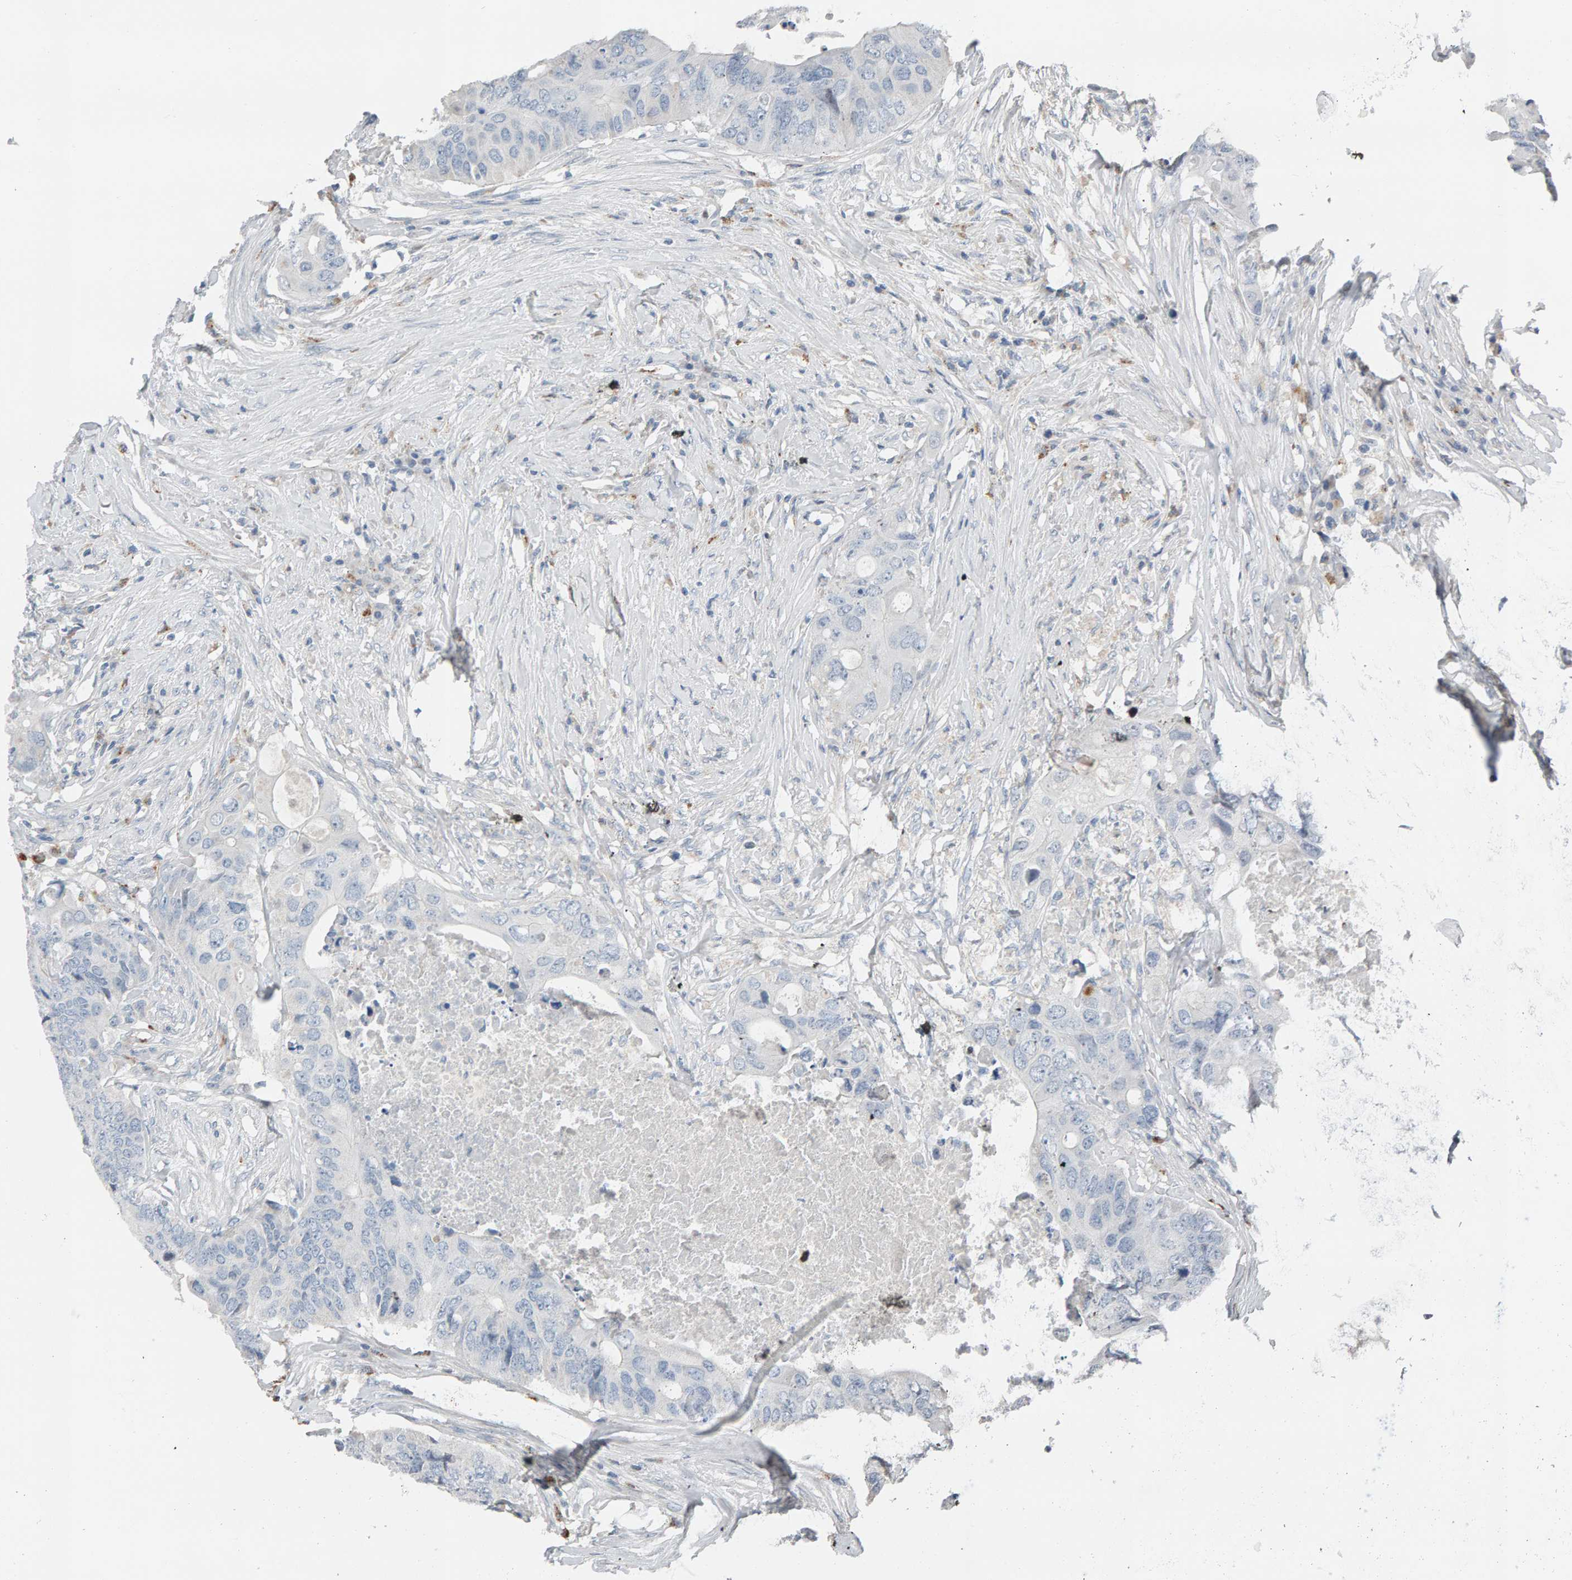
{"staining": {"intensity": "negative", "quantity": "none", "location": "none"}, "tissue": "colorectal cancer", "cell_type": "Tumor cells", "image_type": "cancer", "snomed": [{"axis": "morphology", "description": "Adenocarcinoma, NOS"}, {"axis": "topography", "description": "Colon"}], "caption": "There is no significant expression in tumor cells of adenocarcinoma (colorectal).", "gene": "IPPK", "patient": {"sex": "male", "age": 71}}